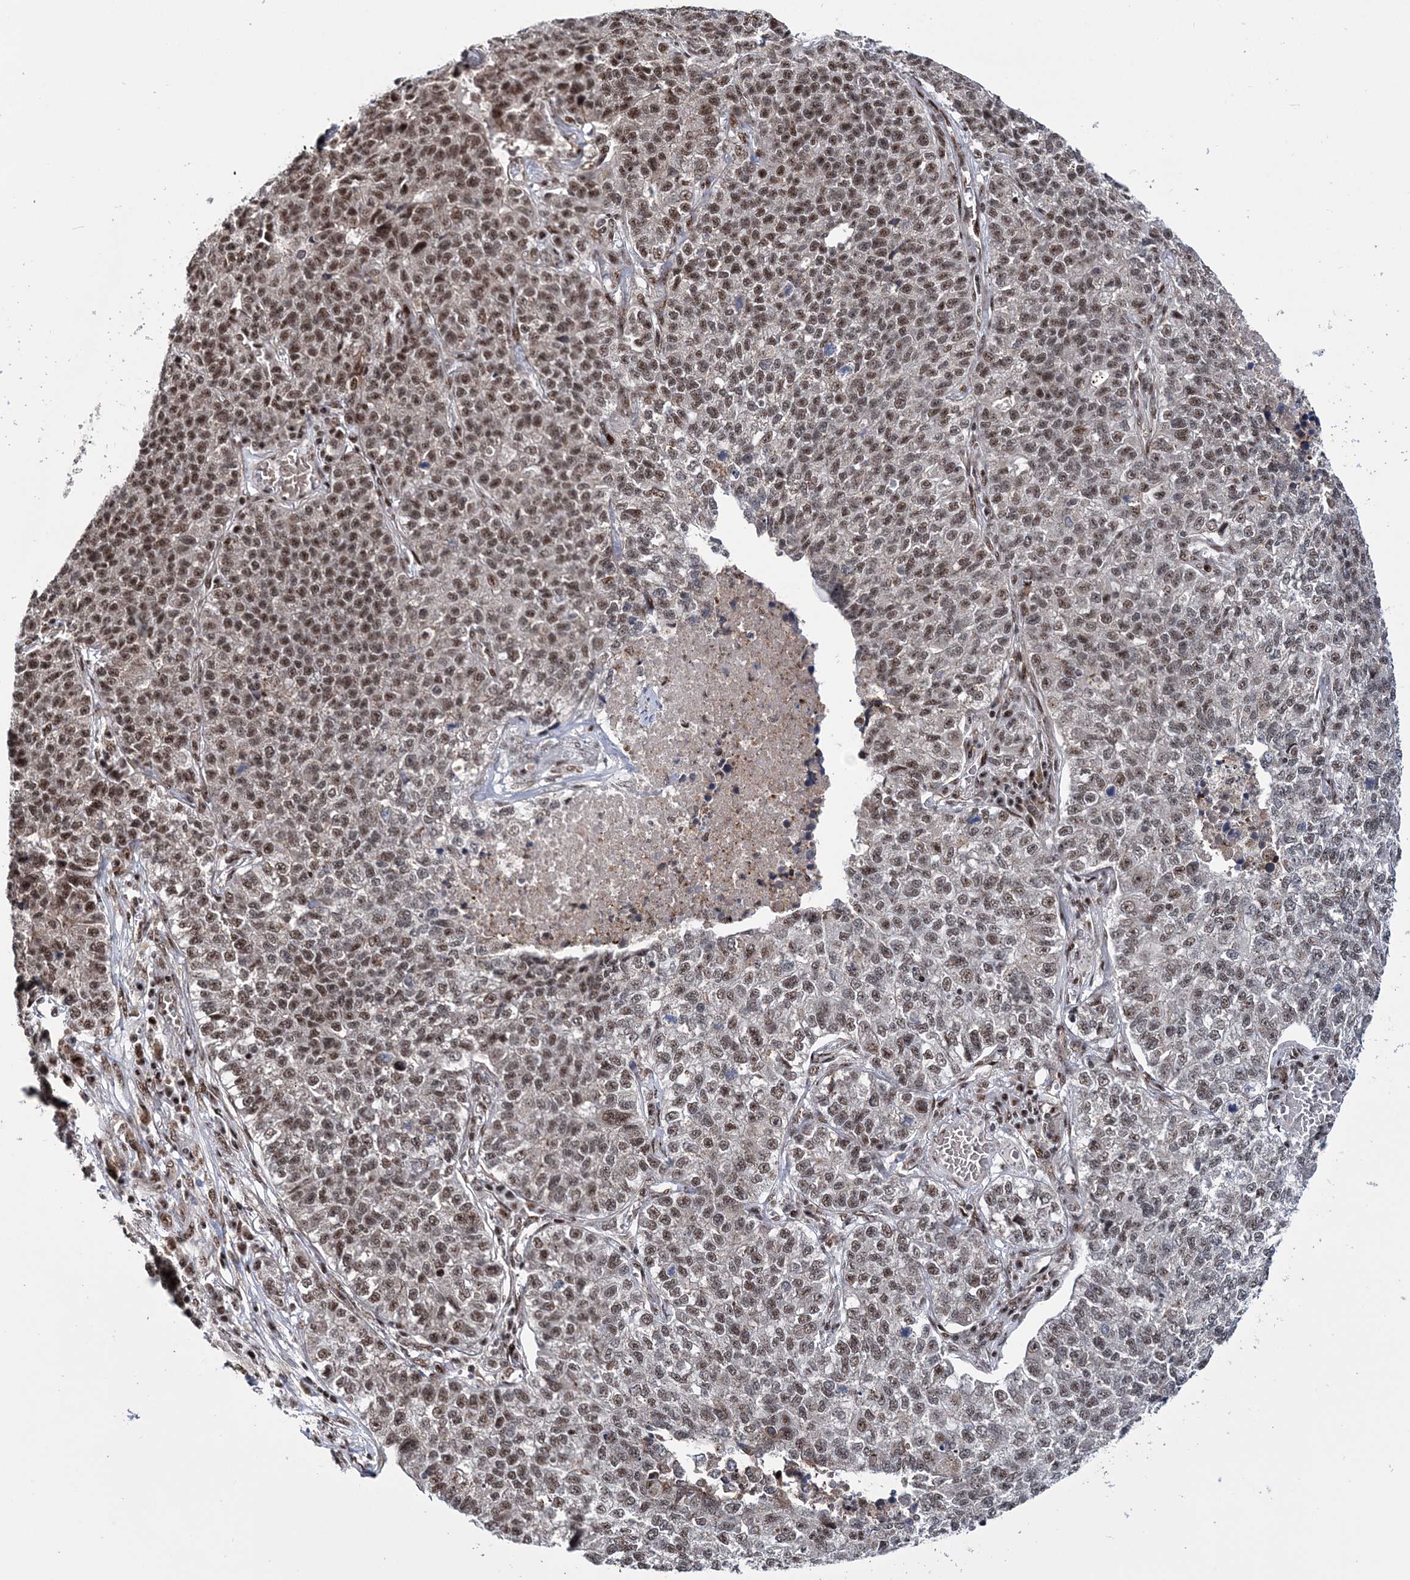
{"staining": {"intensity": "moderate", "quantity": ">75%", "location": "nuclear"}, "tissue": "lung cancer", "cell_type": "Tumor cells", "image_type": "cancer", "snomed": [{"axis": "morphology", "description": "Adenocarcinoma, NOS"}, {"axis": "topography", "description": "Lung"}], "caption": "Protein analysis of lung cancer tissue exhibits moderate nuclear staining in about >75% of tumor cells.", "gene": "TATDN2", "patient": {"sex": "male", "age": 49}}